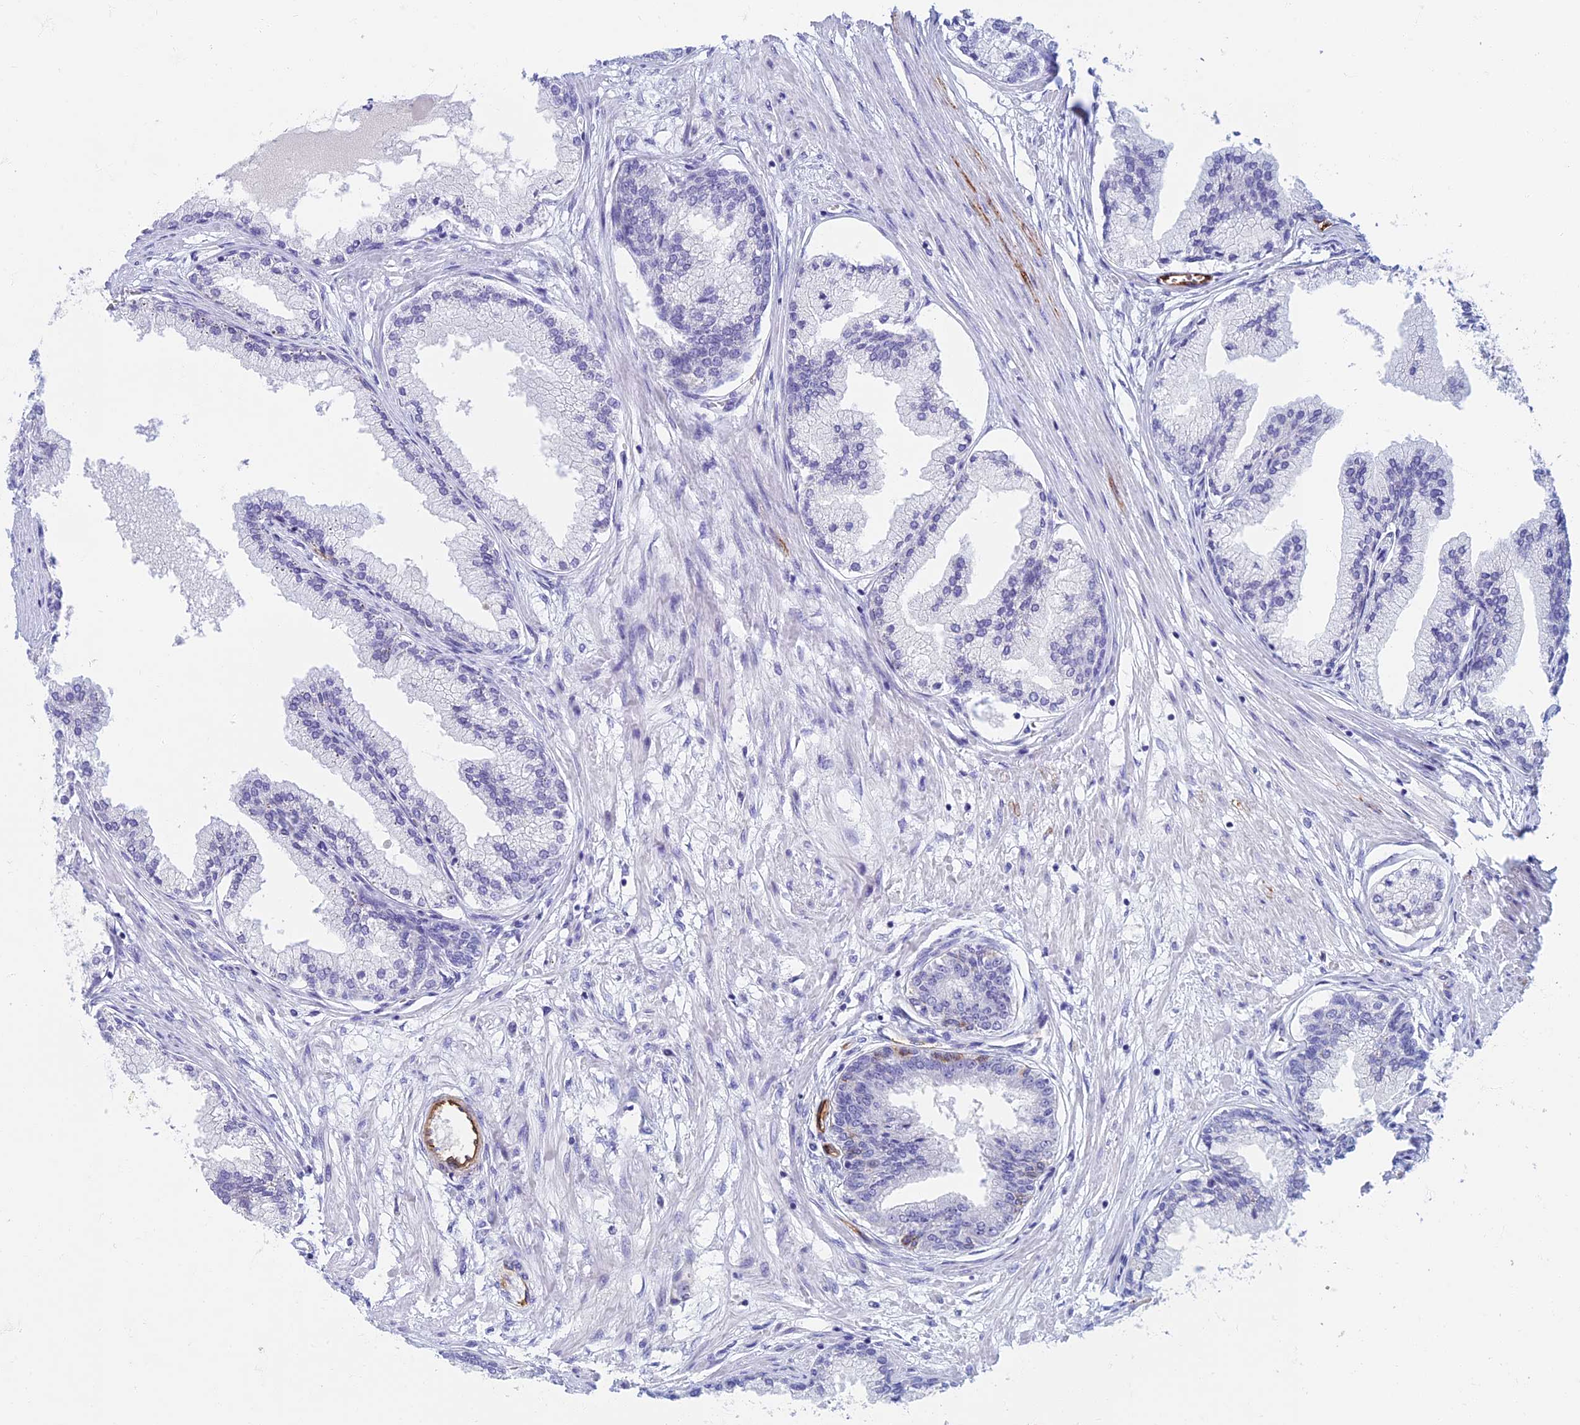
{"staining": {"intensity": "negative", "quantity": "none", "location": "none"}, "tissue": "prostate cancer", "cell_type": "Tumor cells", "image_type": "cancer", "snomed": [{"axis": "morphology", "description": "Adenocarcinoma, Low grade"}, {"axis": "topography", "description": "Prostate"}], "caption": "Tumor cells are negative for protein expression in human adenocarcinoma (low-grade) (prostate).", "gene": "ETFRF1", "patient": {"sex": "male", "age": 63}}